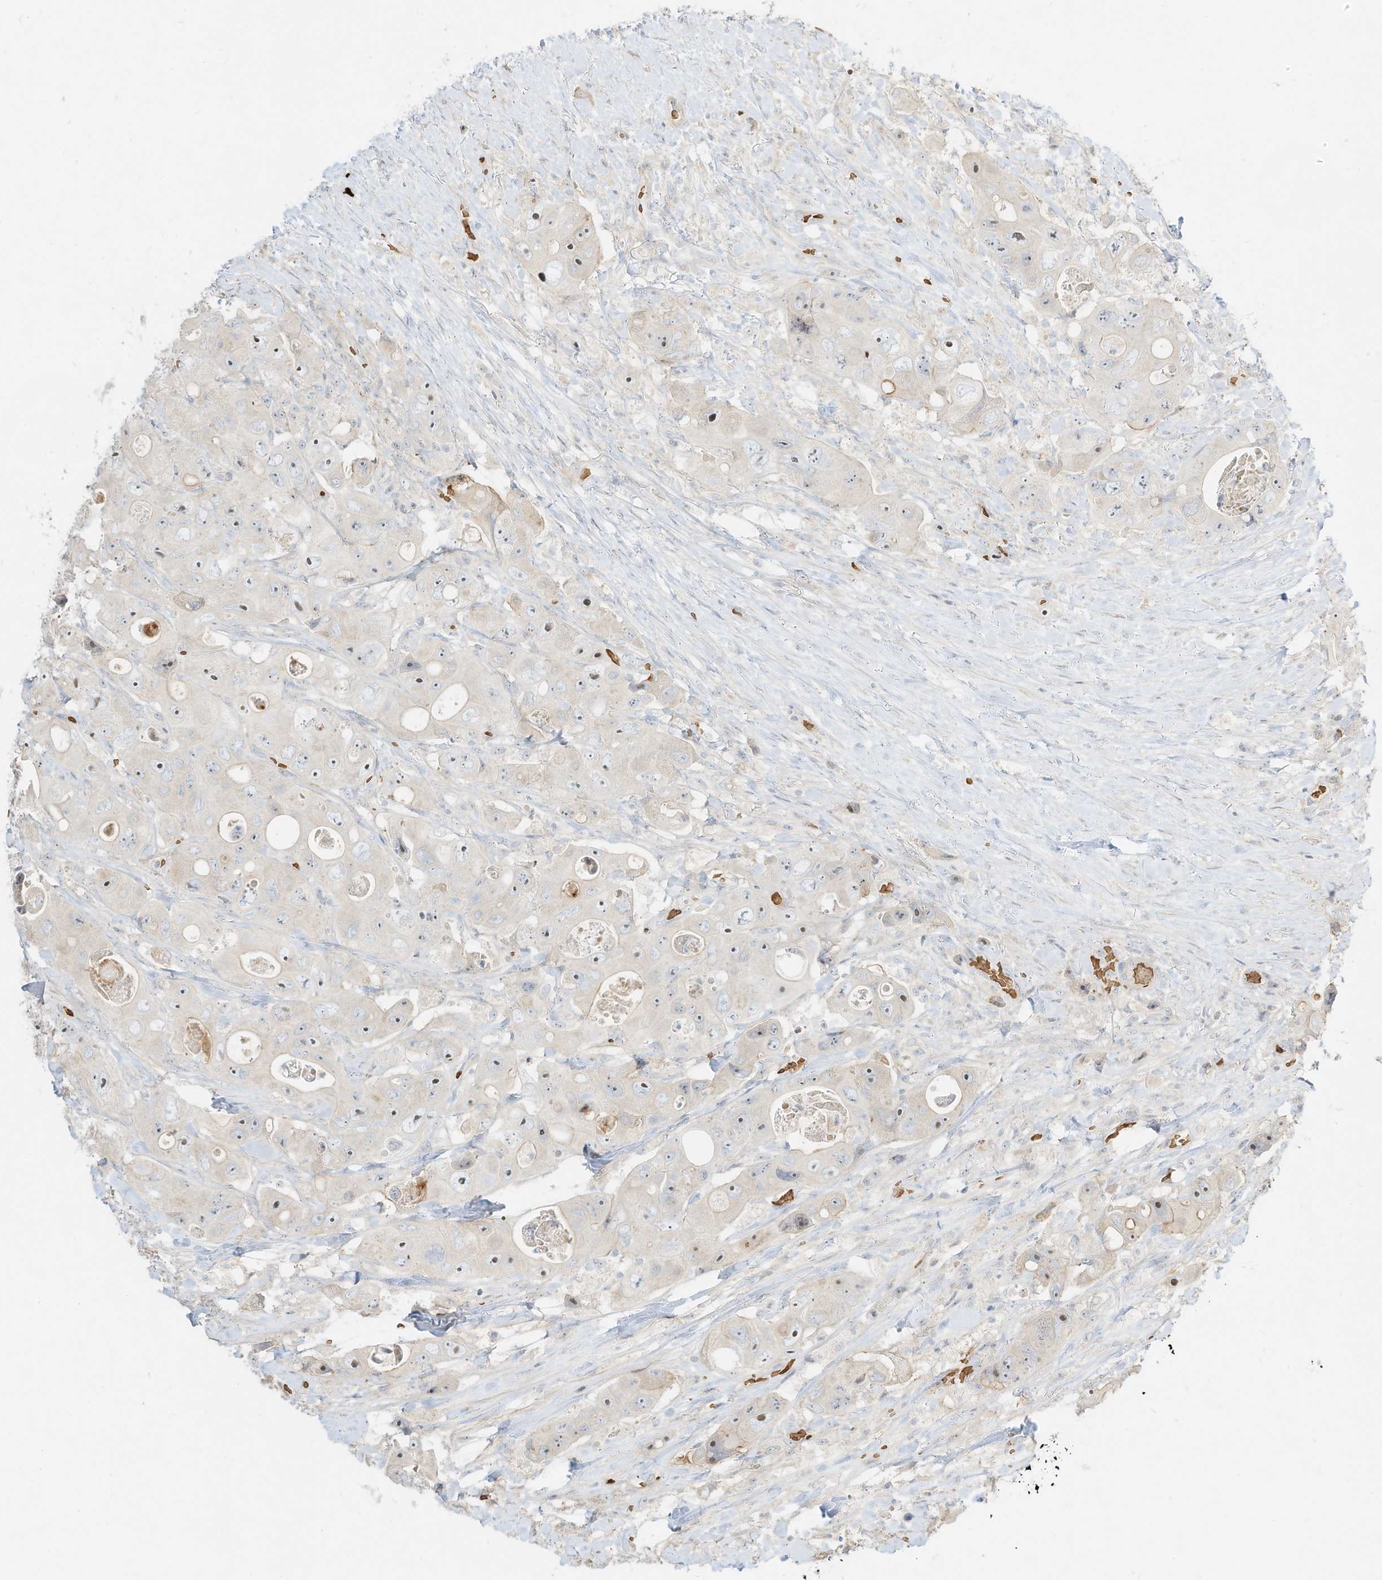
{"staining": {"intensity": "weak", "quantity": "<25%", "location": "nuclear"}, "tissue": "colorectal cancer", "cell_type": "Tumor cells", "image_type": "cancer", "snomed": [{"axis": "morphology", "description": "Adenocarcinoma, NOS"}, {"axis": "topography", "description": "Colon"}], "caption": "Tumor cells are negative for protein expression in human adenocarcinoma (colorectal). Brightfield microscopy of immunohistochemistry (IHC) stained with DAB (3,3'-diaminobenzidine) (brown) and hematoxylin (blue), captured at high magnification.", "gene": "OFD1", "patient": {"sex": "female", "age": 46}}